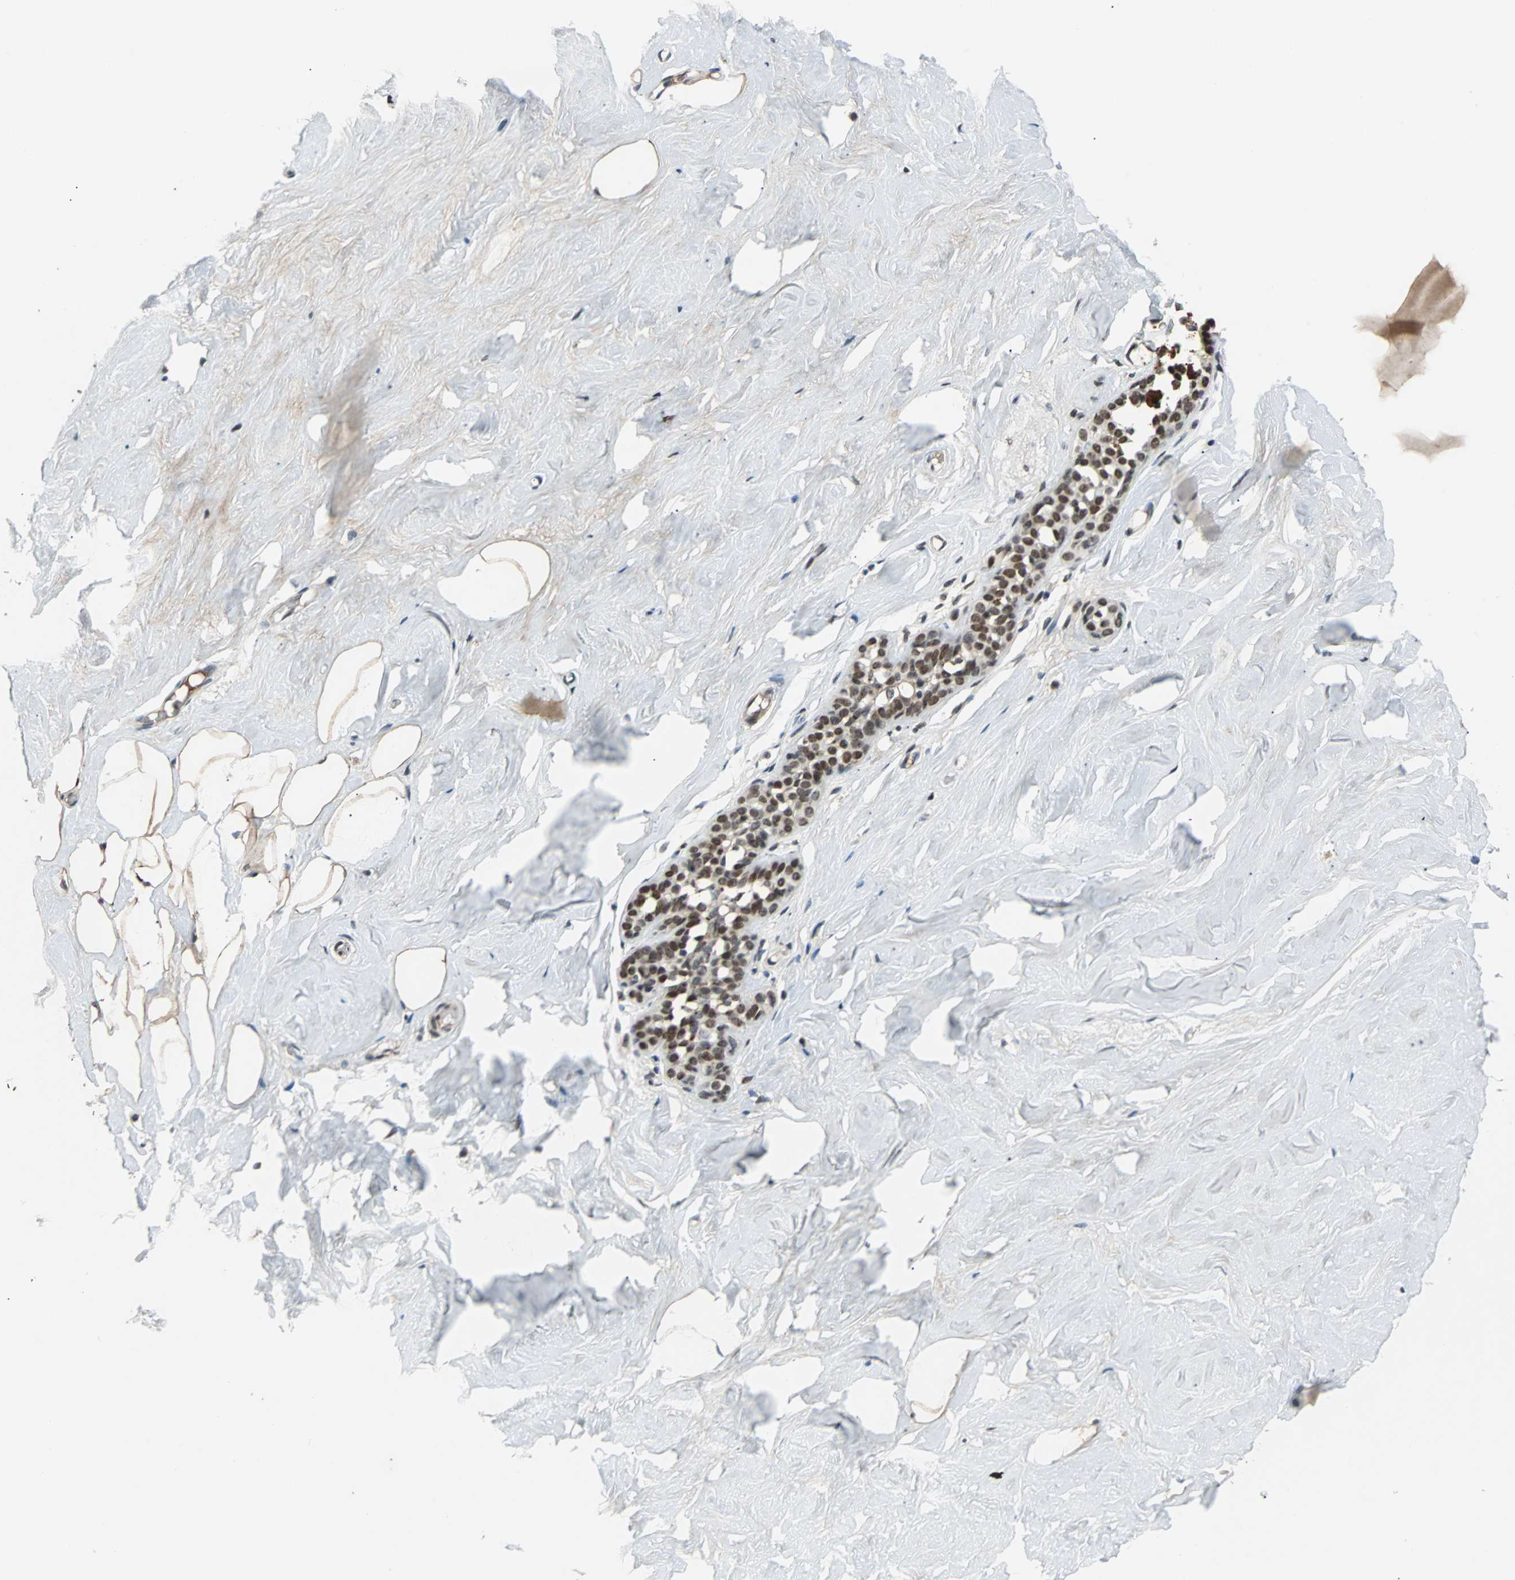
{"staining": {"intensity": "weak", "quantity": ">75%", "location": "cytoplasmic/membranous"}, "tissue": "breast", "cell_type": "Adipocytes", "image_type": "normal", "snomed": [{"axis": "morphology", "description": "Normal tissue, NOS"}, {"axis": "topography", "description": "Breast"}], "caption": "Immunohistochemistry micrograph of unremarkable breast: human breast stained using IHC displays low levels of weak protein expression localized specifically in the cytoplasmic/membranous of adipocytes, appearing as a cytoplasmic/membranous brown color.", "gene": "PHC1", "patient": {"sex": "female", "age": 75}}